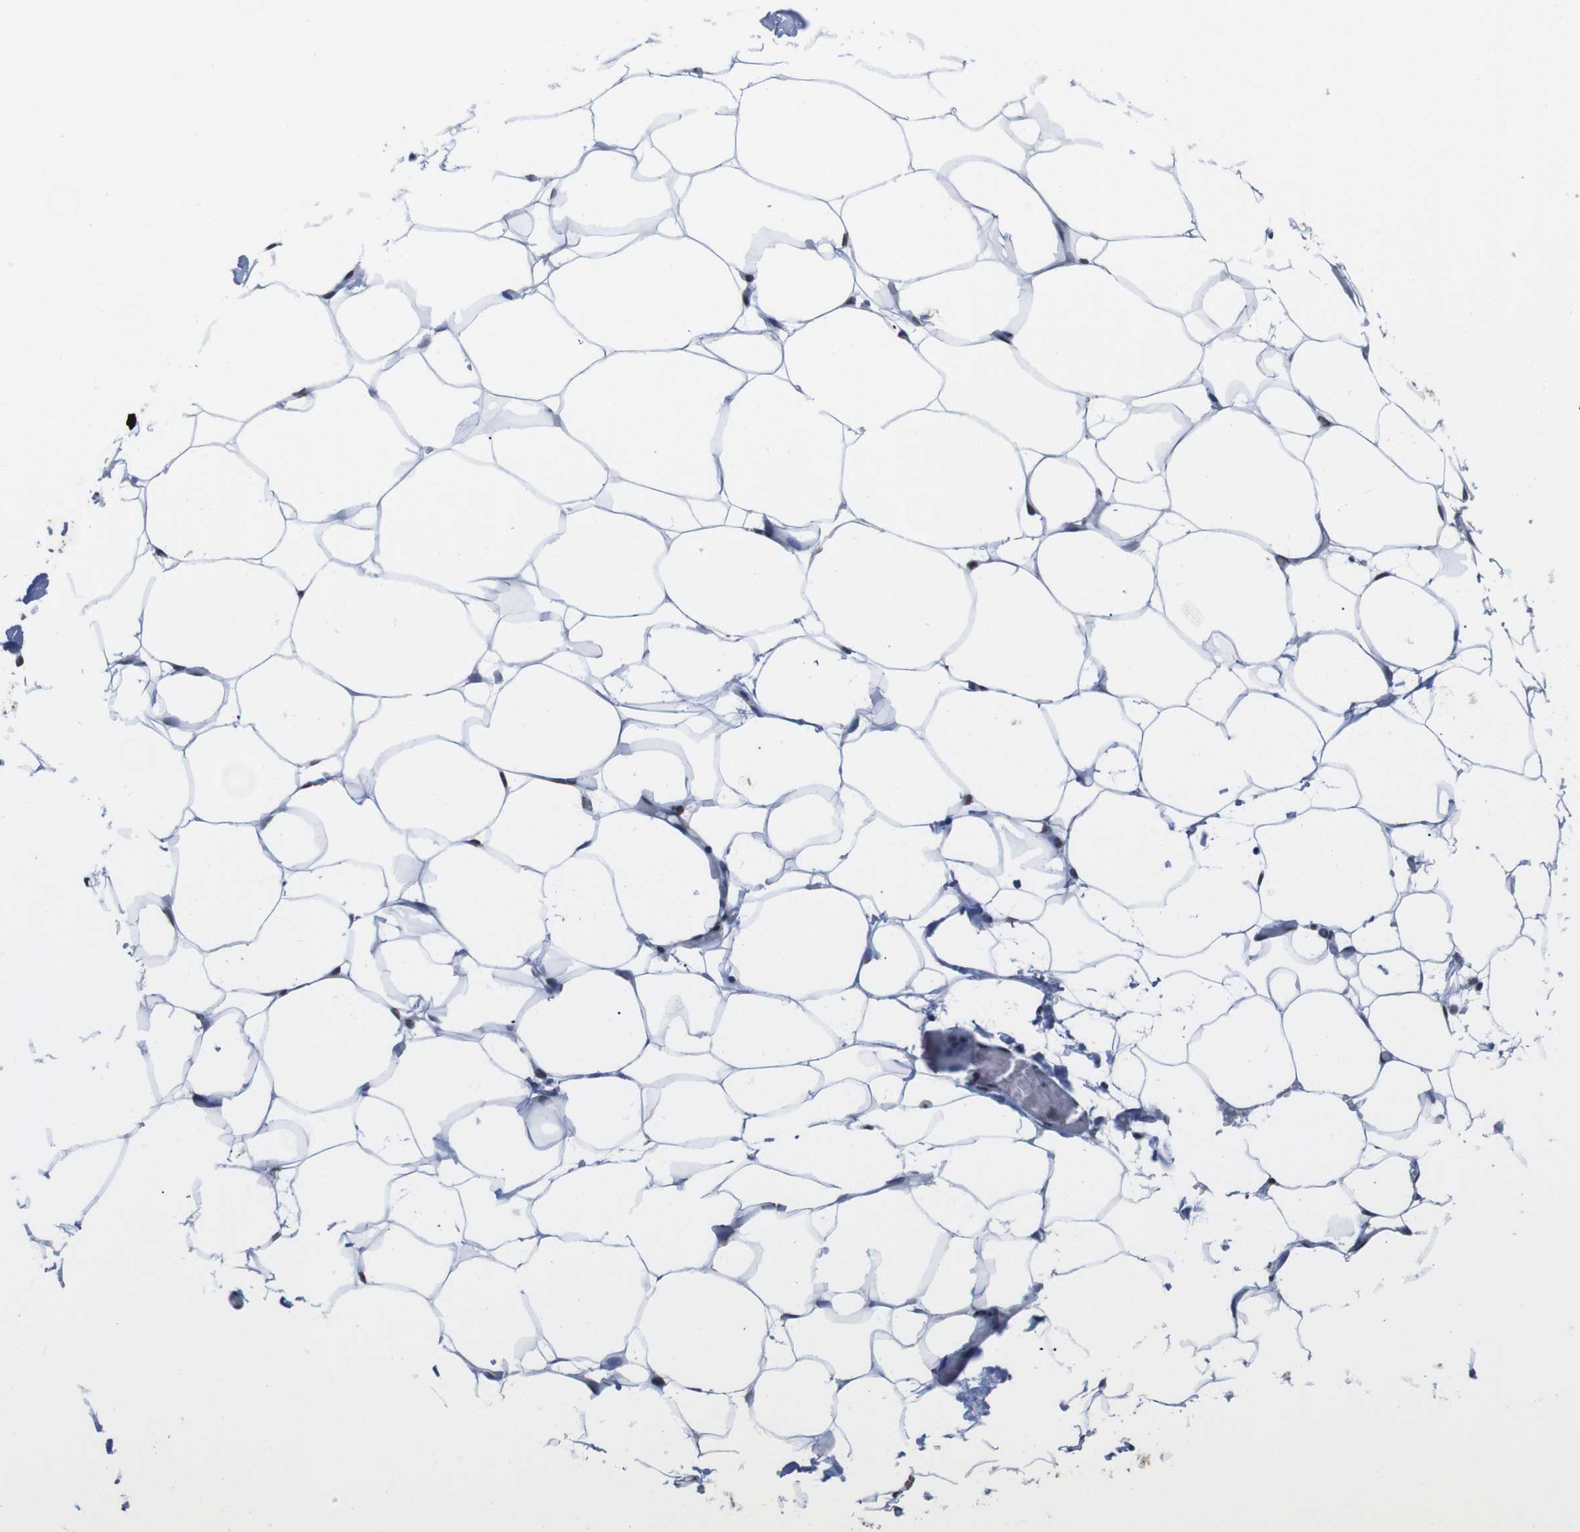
{"staining": {"intensity": "moderate", "quantity": ">75%", "location": "nuclear"}, "tissue": "adipose tissue", "cell_type": "Adipocytes", "image_type": "normal", "snomed": [{"axis": "morphology", "description": "Normal tissue, NOS"}, {"axis": "topography", "description": "Breast"}, {"axis": "topography", "description": "Adipose tissue"}], "caption": "Immunohistochemical staining of benign human adipose tissue shows moderate nuclear protein staining in approximately >75% of adipocytes.", "gene": "PIP4P2", "patient": {"sex": "female", "age": 25}}